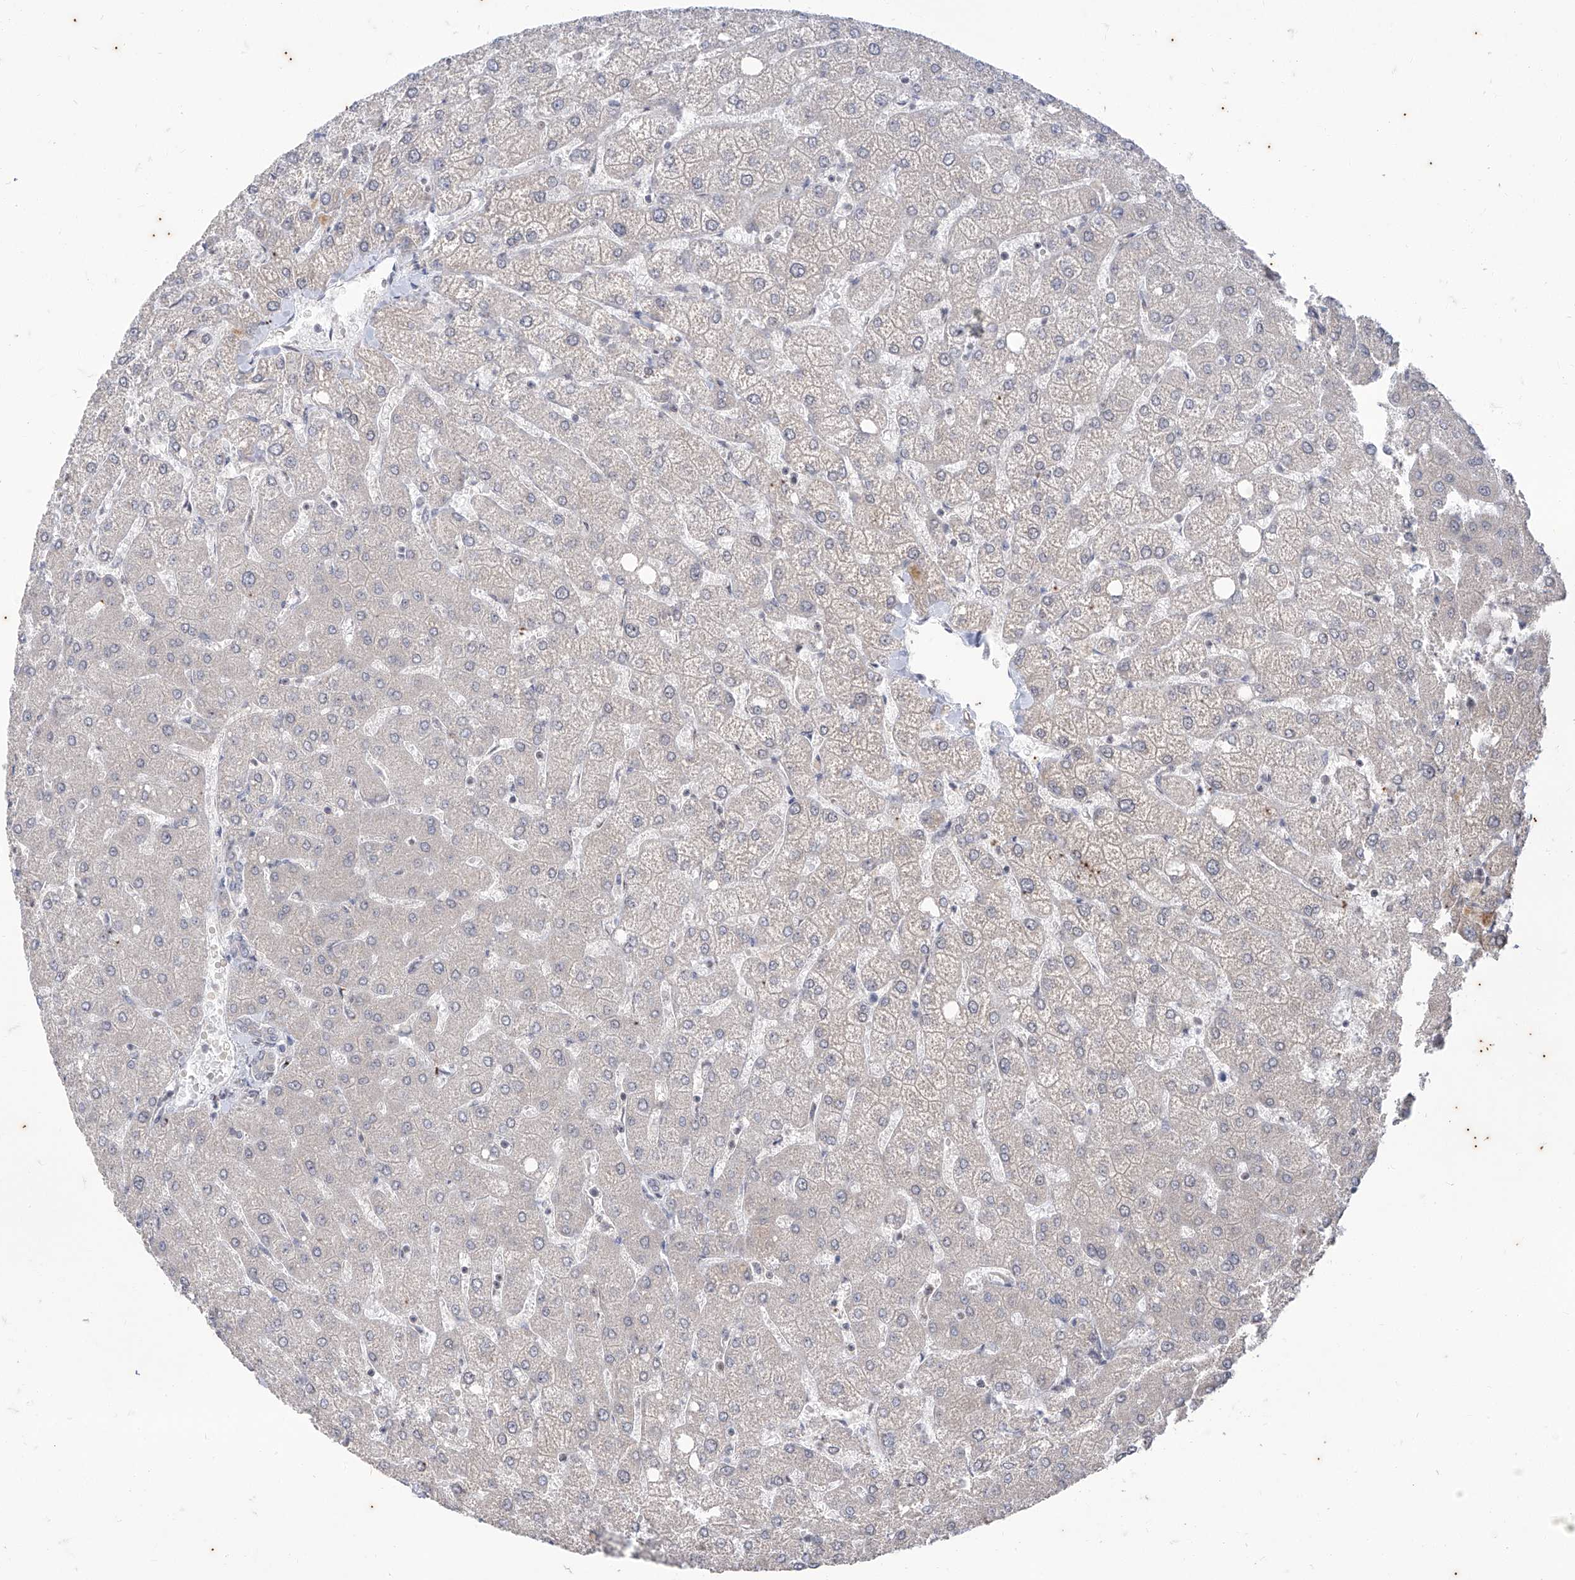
{"staining": {"intensity": "negative", "quantity": "none", "location": "none"}, "tissue": "liver", "cell_type": "Cholangiocytes", "image_type": "normal", "snomed": [{"axis": "morphology", "description": "Normal tissue, NOS"}, {"axis": "topography", "description": "Liver"}], "caption": "Immunohistochemistry (IHC) image of unremarkable human liver stained for a protein (brown), which reveals no expression in cholangiocytes. The staining was performed using DAB (3,3'-diaminobenzidine) to visualize the protein expression in brown, while the nuclei were stained in blue with hematoxylin (Magnification: 20x).", "gene": "PHF20L1", "patient": {"sex": "female", "age": 54}}